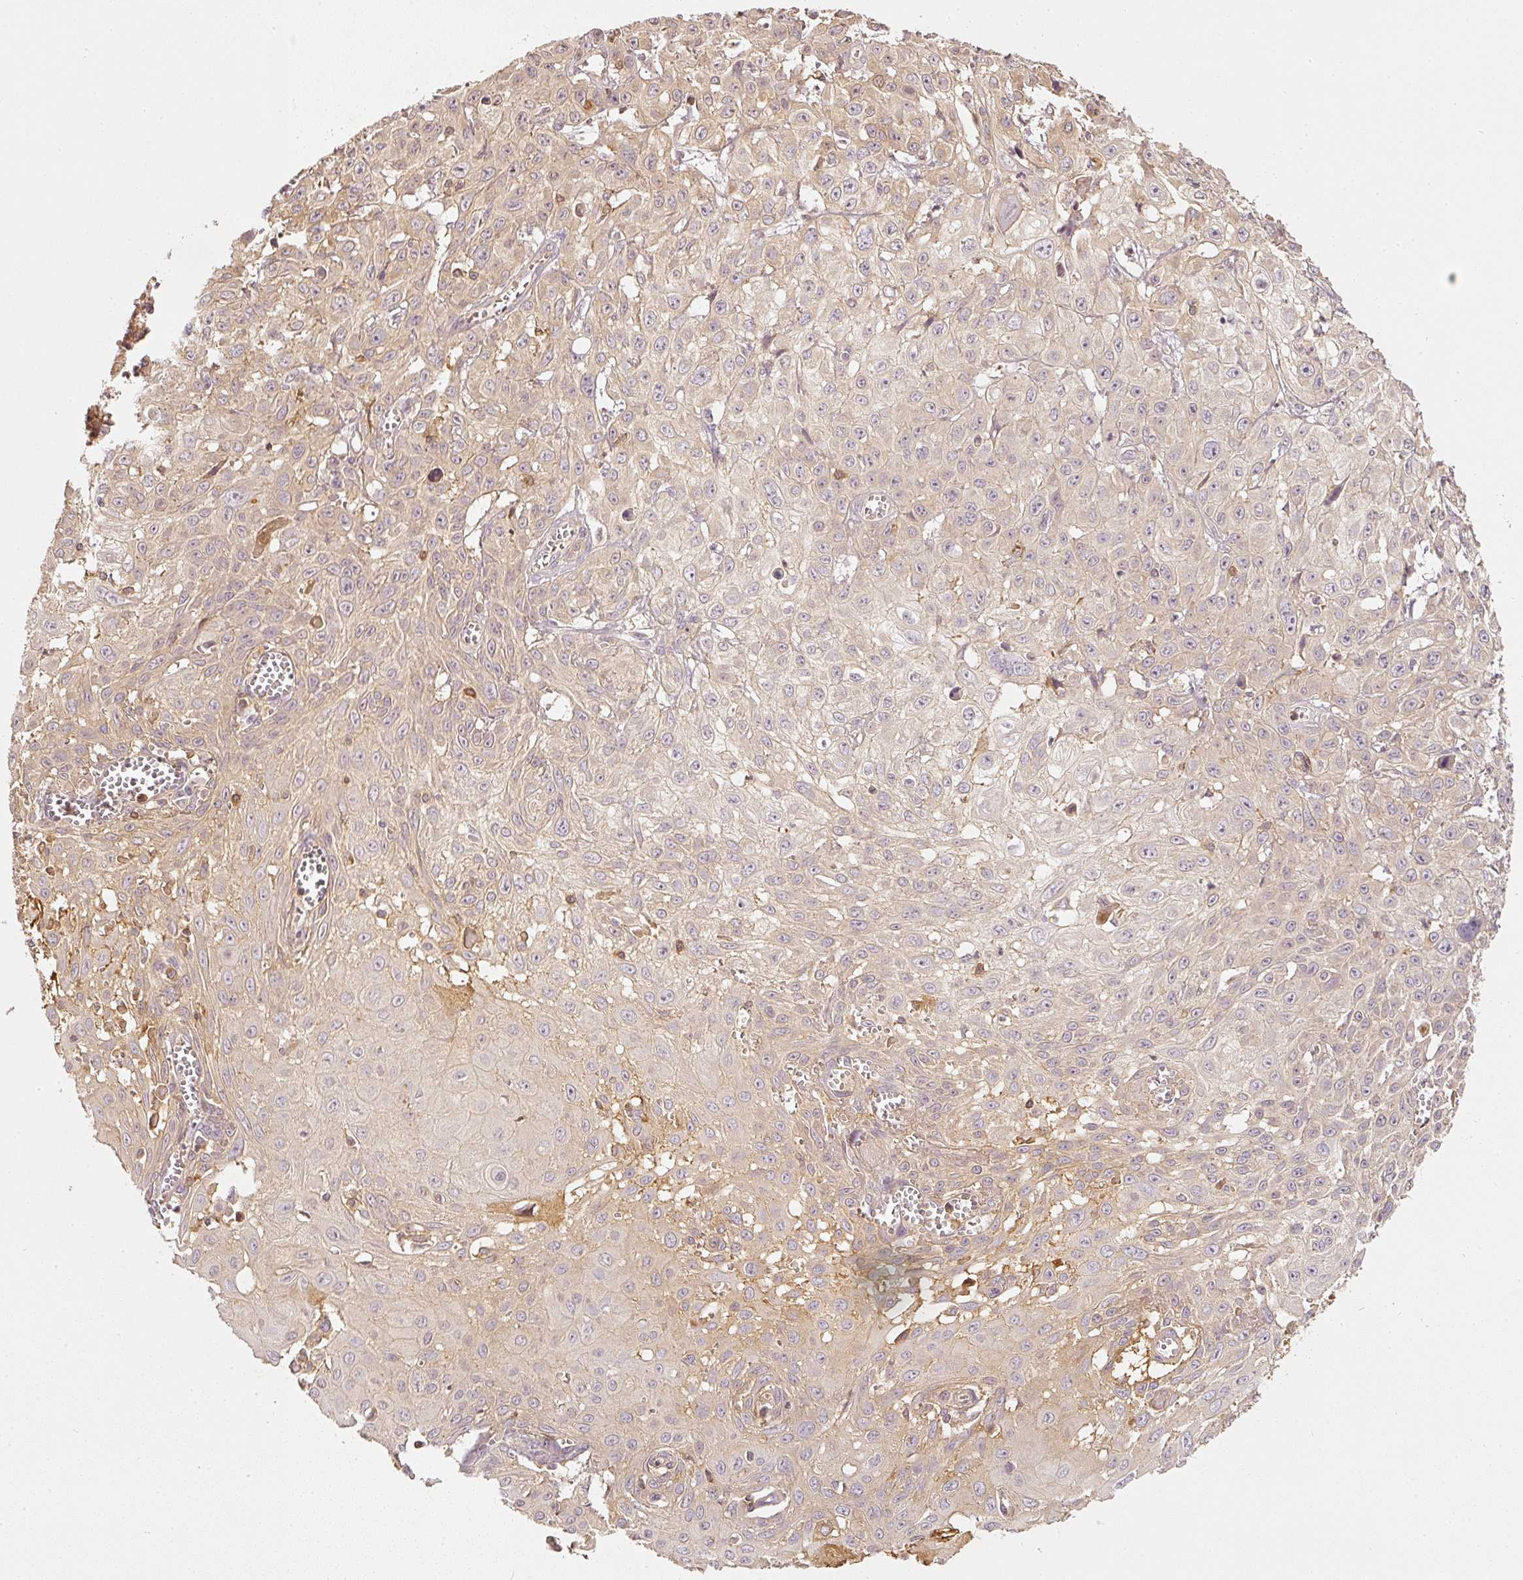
{"staining": {"intensity": "weak", "quantity": "25%-75%", "location": "cytoplasmic/membranous"}, "tissue": "skin cancer", "cell_type": "Tumor cells", "image_type": "cancer", "snomed": [{"axis": "morphology", "description": "Squamous cell carcinoma, NOS"}, {"axis": "topography", "description": "Skin"}, {"axis": "topography", "description": "Vulva"}], "caption": "DAB immunohistochemical staining of squamous cell carcinoma (skin) exhibits weak cytoplasmic/membranous protein staining in about 25%-75% of tumor cells.", "gene": "EVL", "patient": {"sex": "female", "age": 71}}